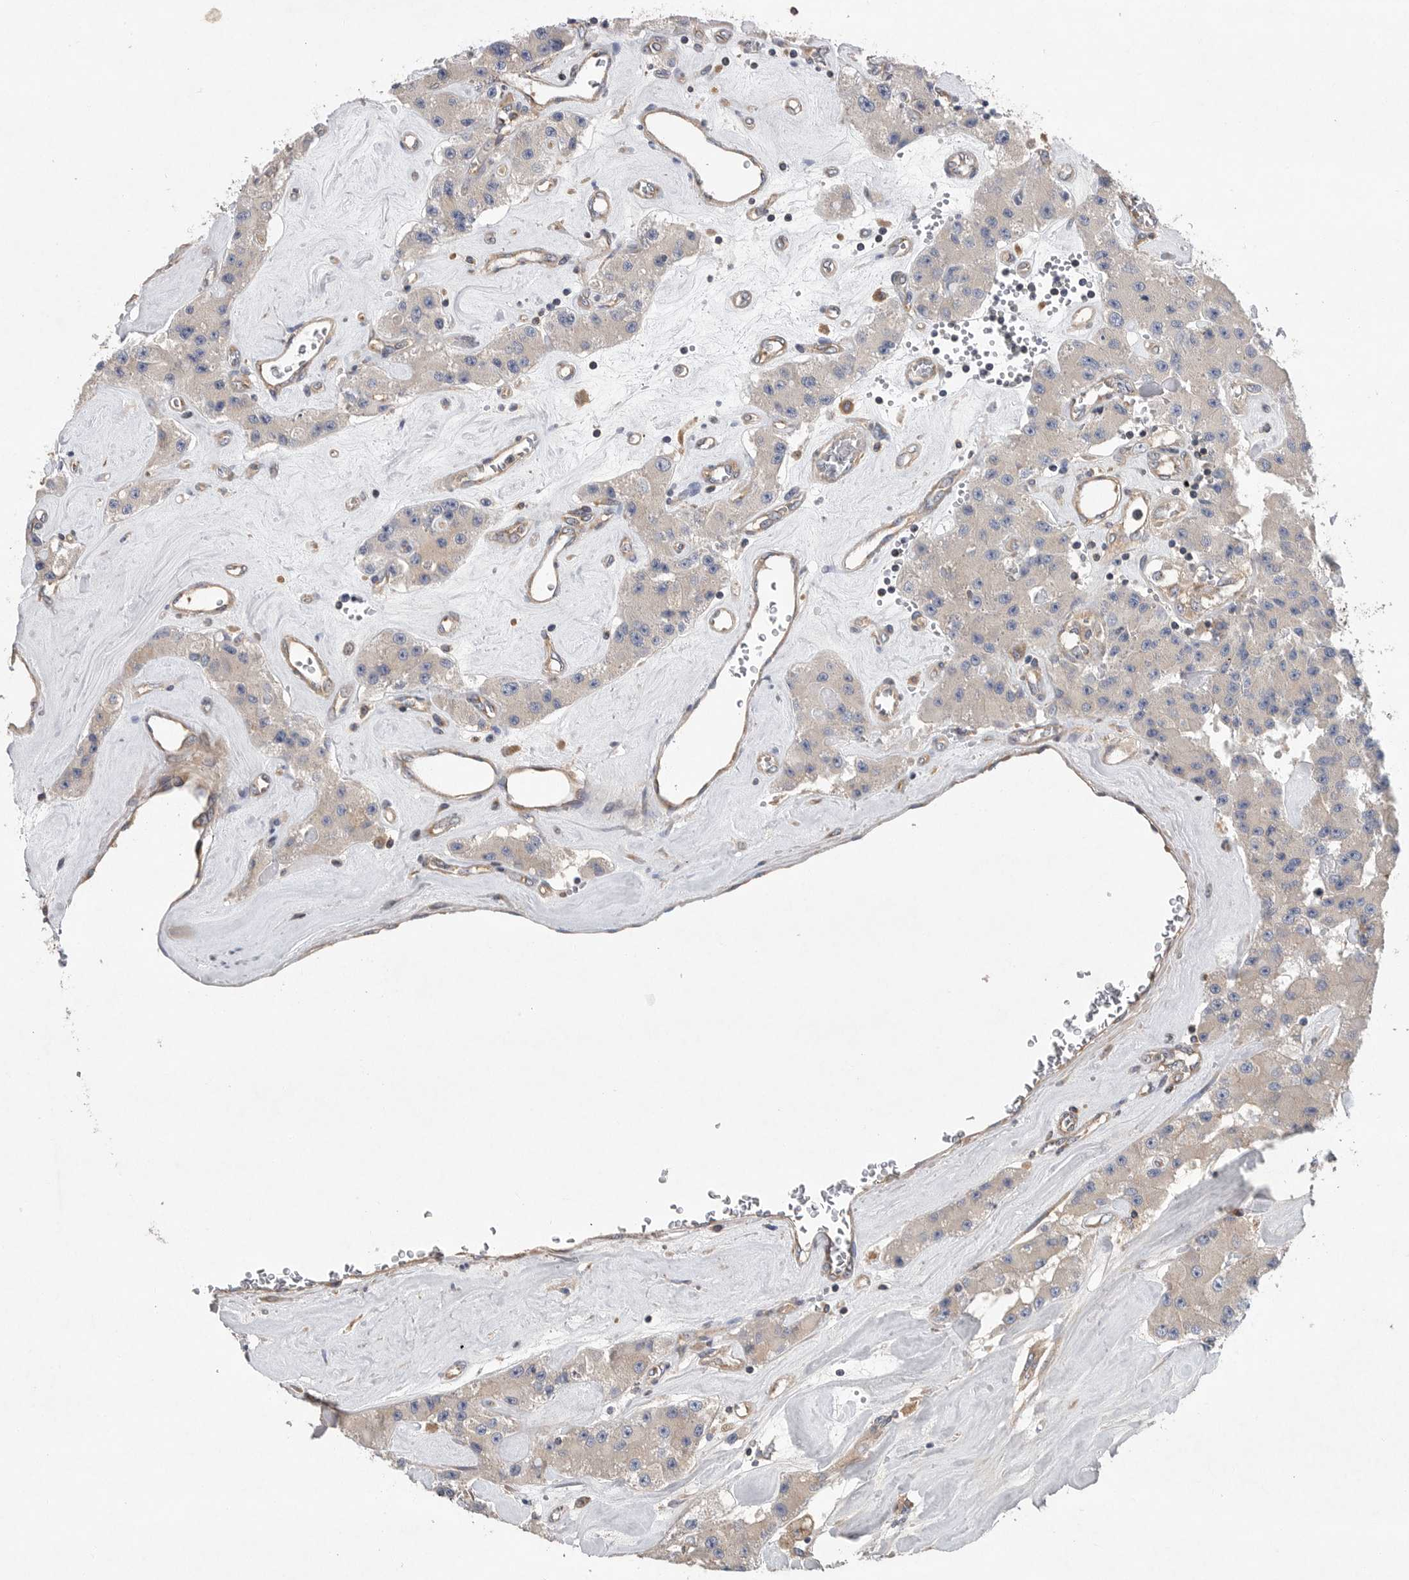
{"staining": {"intensity": "negative", "quantity": "none", "location": "none"}, "tissue": "carcinoid", "cell_type": "Tumor cells", "image_type": "cancer", "snomed": [{"axis": "morphology", "description": "Carcinoid, malignant, NOS"}, {"axis": "topography", "description": "Pancreas"}], "caption": "Tumor cells are negative for protein expression in human malignant carcinoid.", "gene": "OXR1", "patient": {"sex": "male", "age": 41}}